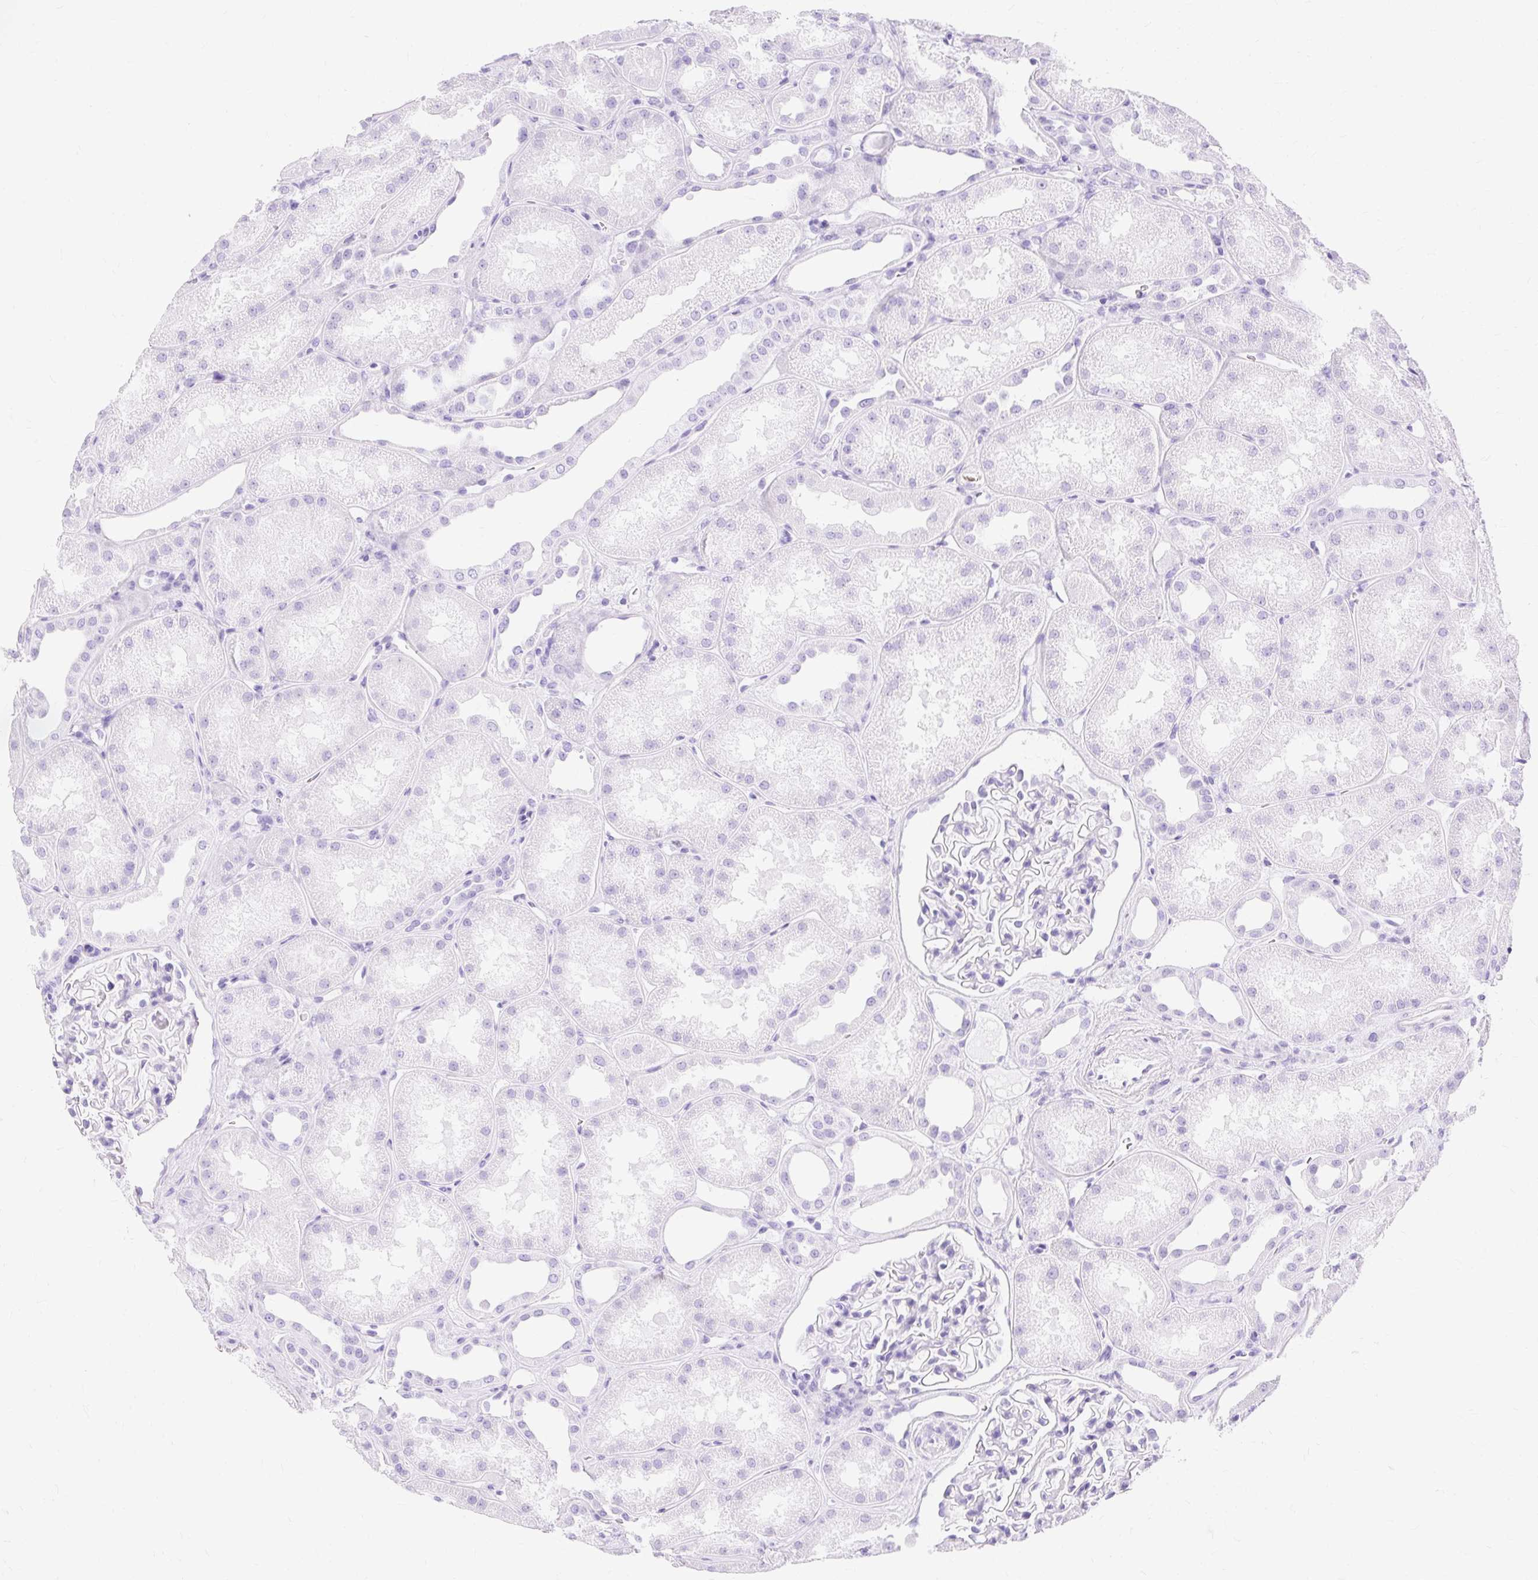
{"staining": {"intensity": "negative", "quantity": "none", "location": "none"}, "tissue": "kidney", "cell_type": "Cells in glomeruli", "image_type": "normal", "snomed": [{"axis": "morphology", "description": "Normal tissue, NOS"}, {"axis": "topography", "description": "Kidney"}], "caption": "High power microscopy micrograph of an IHC micrograph of benign kidney, revealing no significant staining in cells in glomeruli.", "gene": "MBP", "patient": {"sex": "male", "age": 61}}